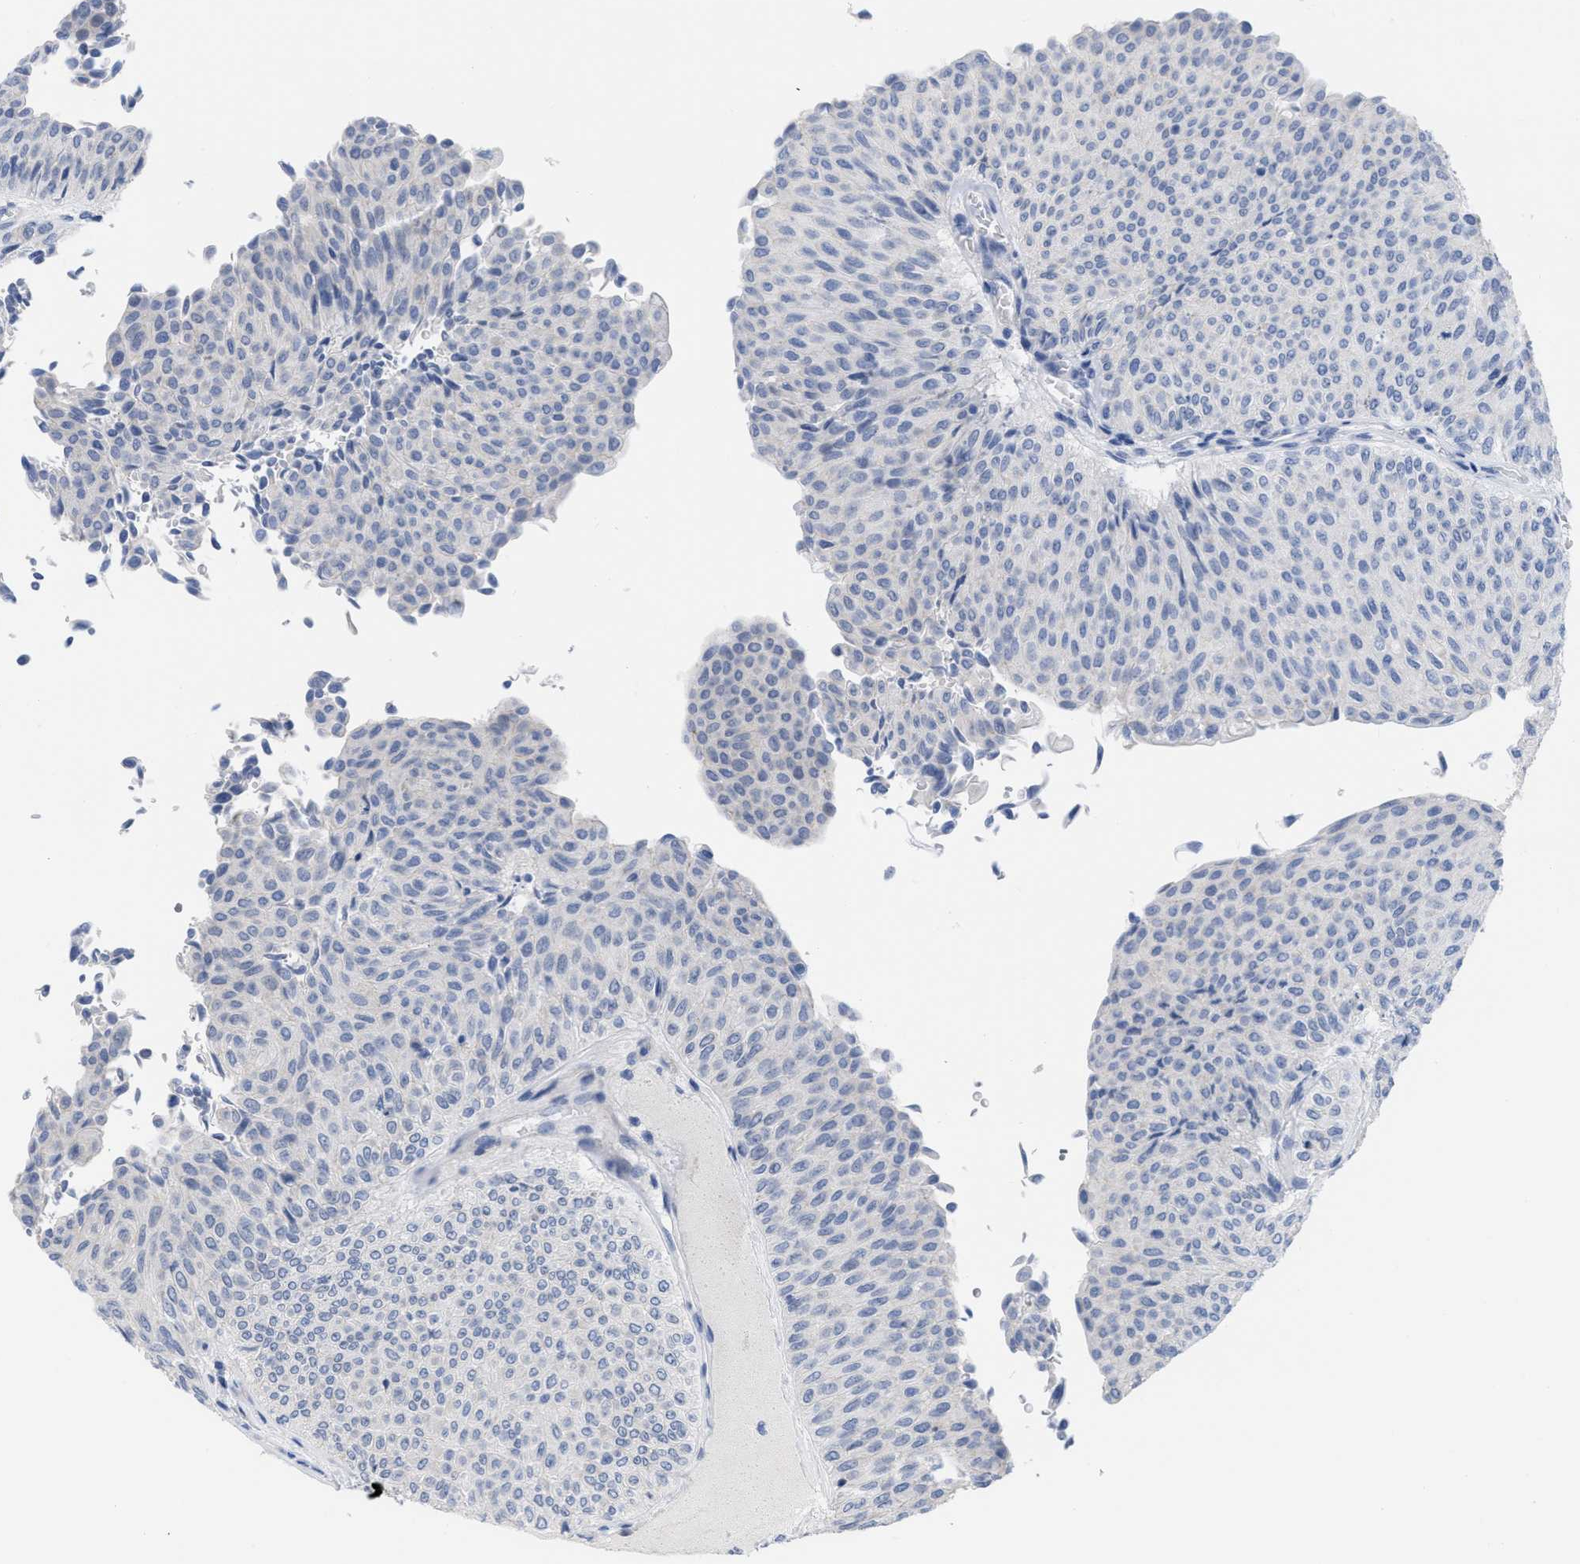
{"staining": {"intensity": "negative", "quantity": "none", "location": "none"}, "tissue": "urothelial cancer", "cell_type": "Tumor cells", "image_type": "cancer", "snomed": [{"axis": "morphology", "description": "Urothelial carcinoma, Low grade"}, {"axis": "topography", "description": "Urinary bladder"}], "caption": "Micrograph shows no protein positivity in tumor cells of low-grade urothelial carcinoma tissue. The staining was performed using DAB (3,3'-diaminobenzidine) to visualize the protein expression in brown, while the nuclei were stained in blue with hematoxylin (Magnification: 20x).", "gene": "ACKR1", "patient": {"sex": "male", "age": 78}}